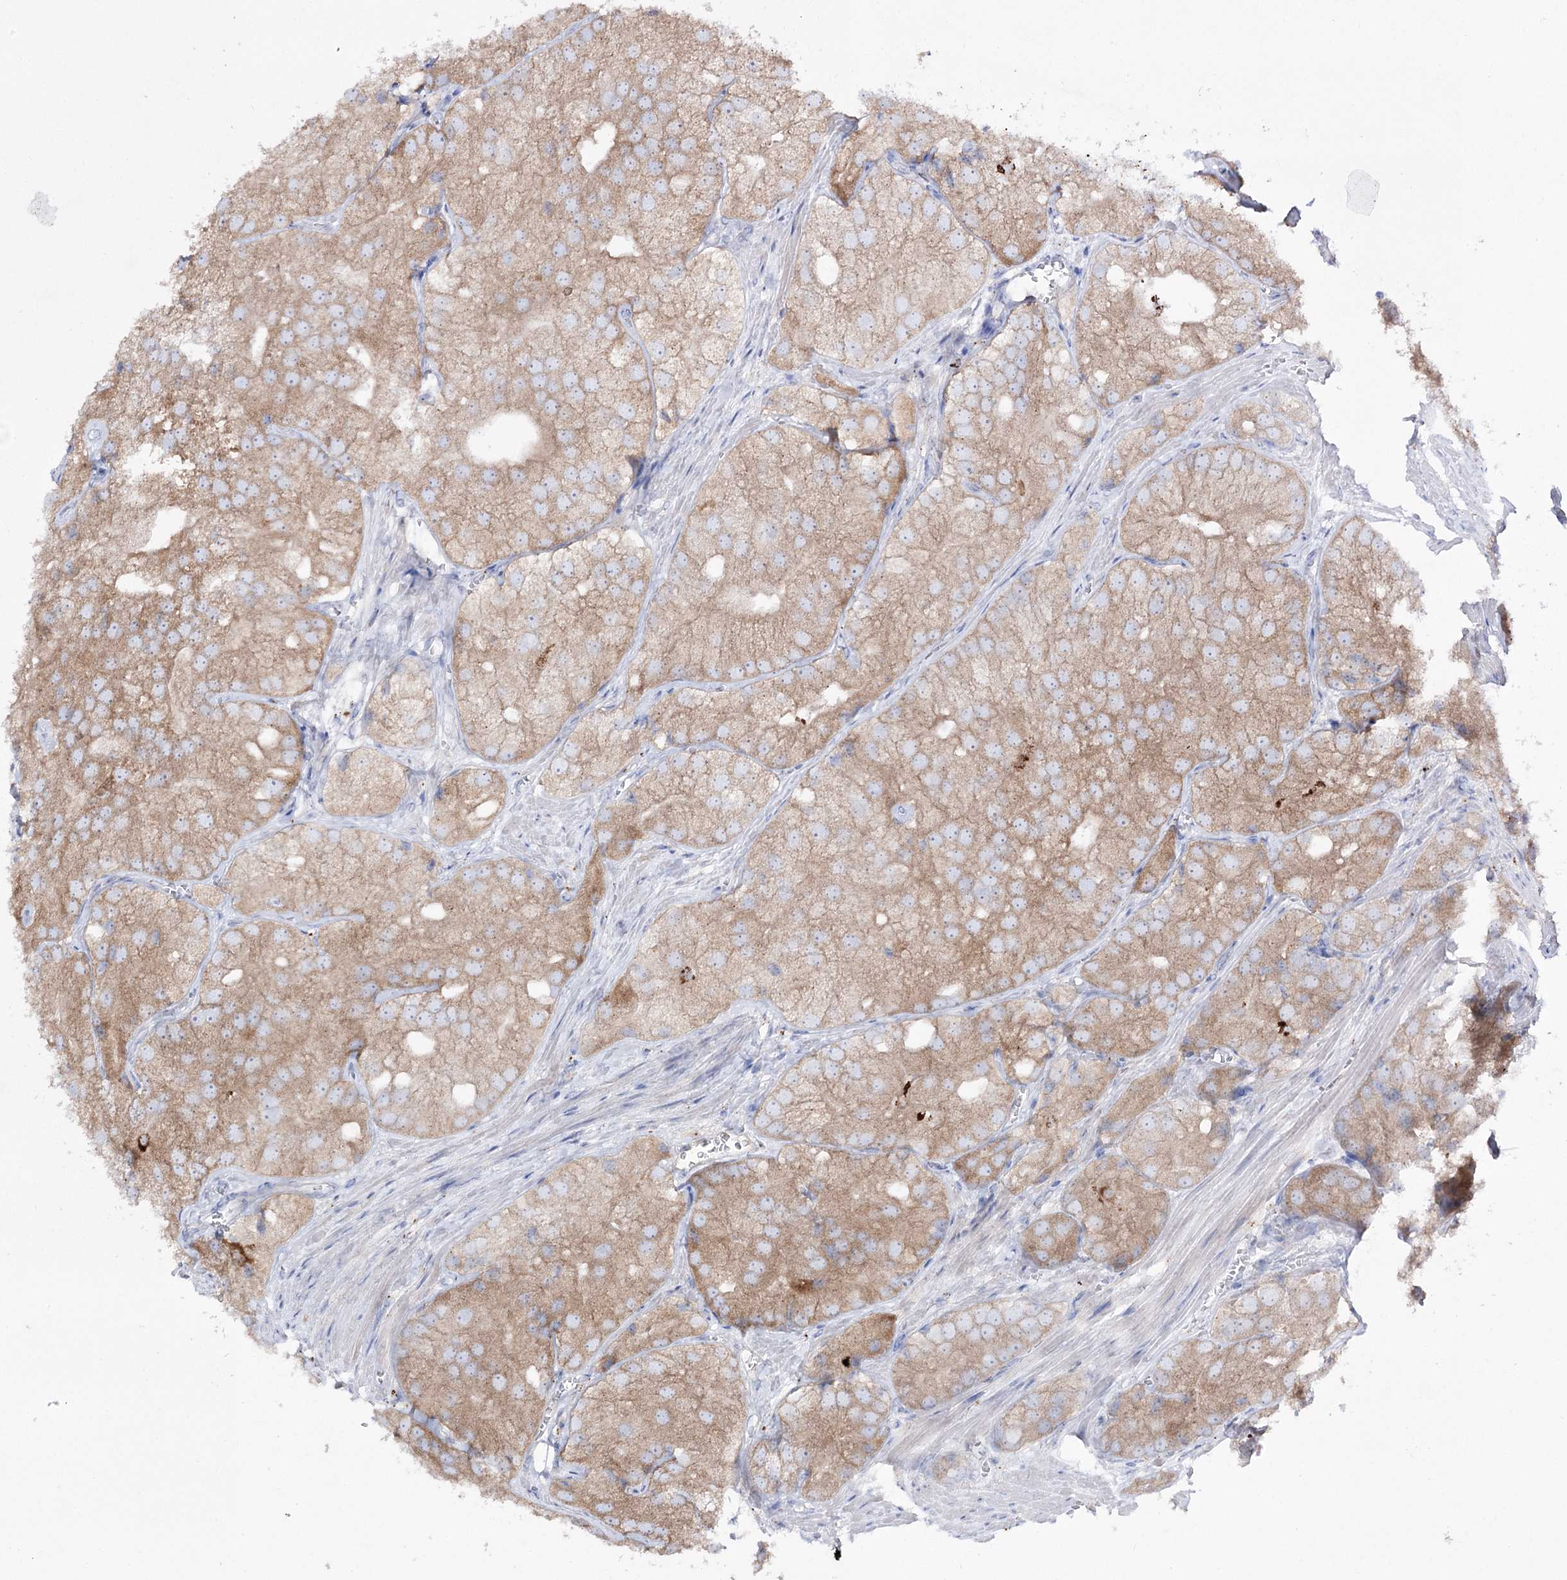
{"staining": {"intensity": "moderate", "quantity": ">75%", "location": "cytoplasmic/membranous"}, "tissue": "prostate cancer", "cell_type": "Tumor cells", "image_type": "cancer", "snomed": [{"axis": "morphology", "description": "Adenocarcinoma, Low grade"}, {"axis": "topography", "description": "Prostate"}], "caption": "Prostate low-grade adenocarcinoma tissue displays moderate cytoplasmic/membranous expression in about >75% of tumor cells, visualized by immunohistochemistry.", "gene": "NAGLU", "patient": {"sex": "male", "age": 69}}